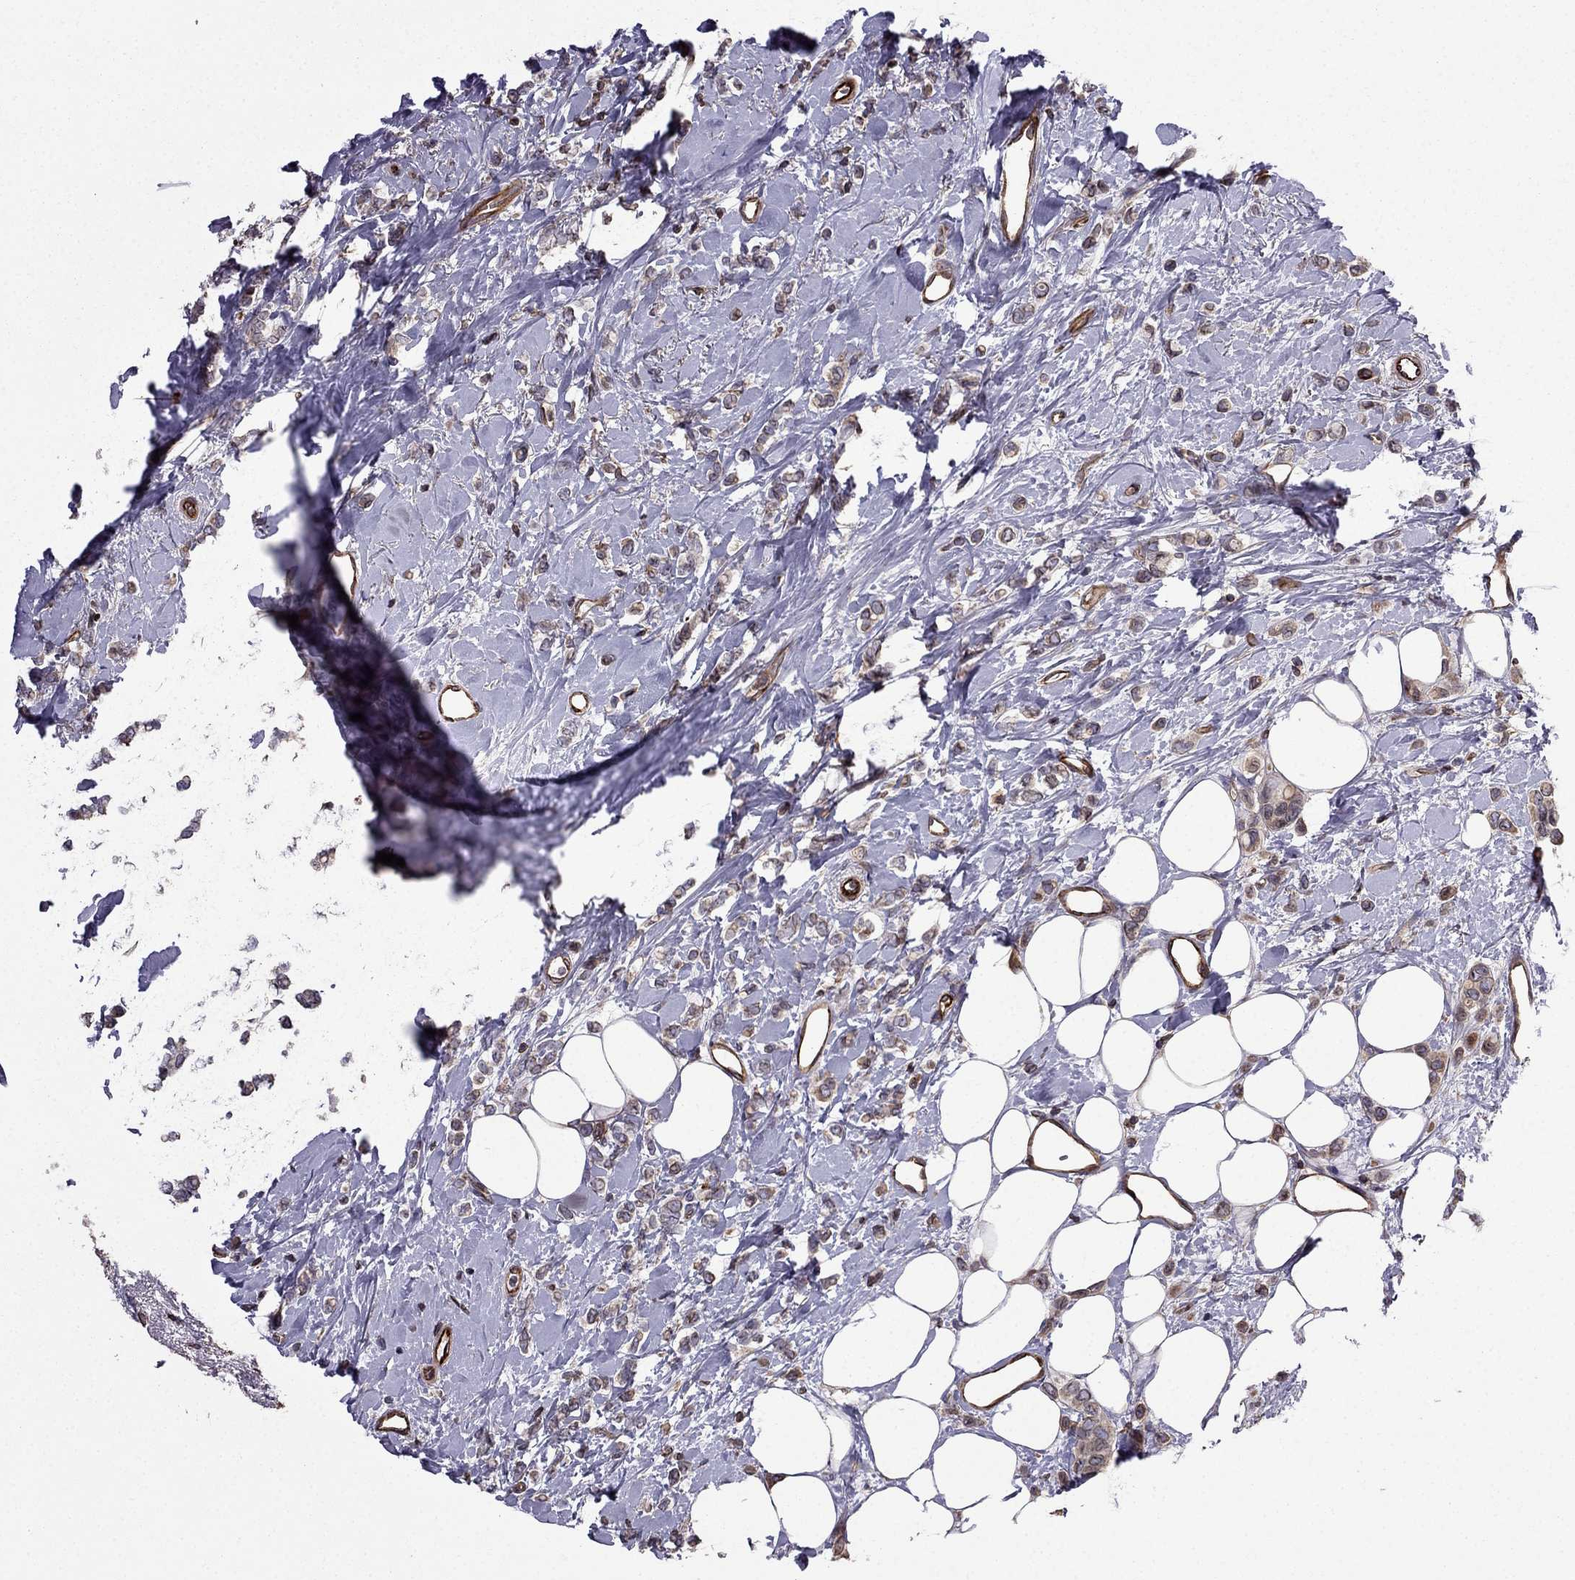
{"staining": {"intensity": "moderate", "quantity": "25%-75%", "location": "cytoplasmic/membranous"}, "tissue": "breast cancer", "cell_type": "Tumor cells", "image_type": "cancer", "snomed": [{"axis": "morphology", "description": "Lobular carcinoma"}, {"axis": "topography", "description": "Breast"}], "caption": "A high-resolution photomicrograph shows immunohistochemistry (IHC) staining of lobular carcinoma (breast), which exhibits moderate cytoplasmic/membranous staining in approximately 25%-75% of tumor cells. Immunohistochemistry (ihc) stains the protein in brown and the nuclei are stained blue.", "gene": "CDC42BPA", "patient": {"sex": "female", "age": 66}}